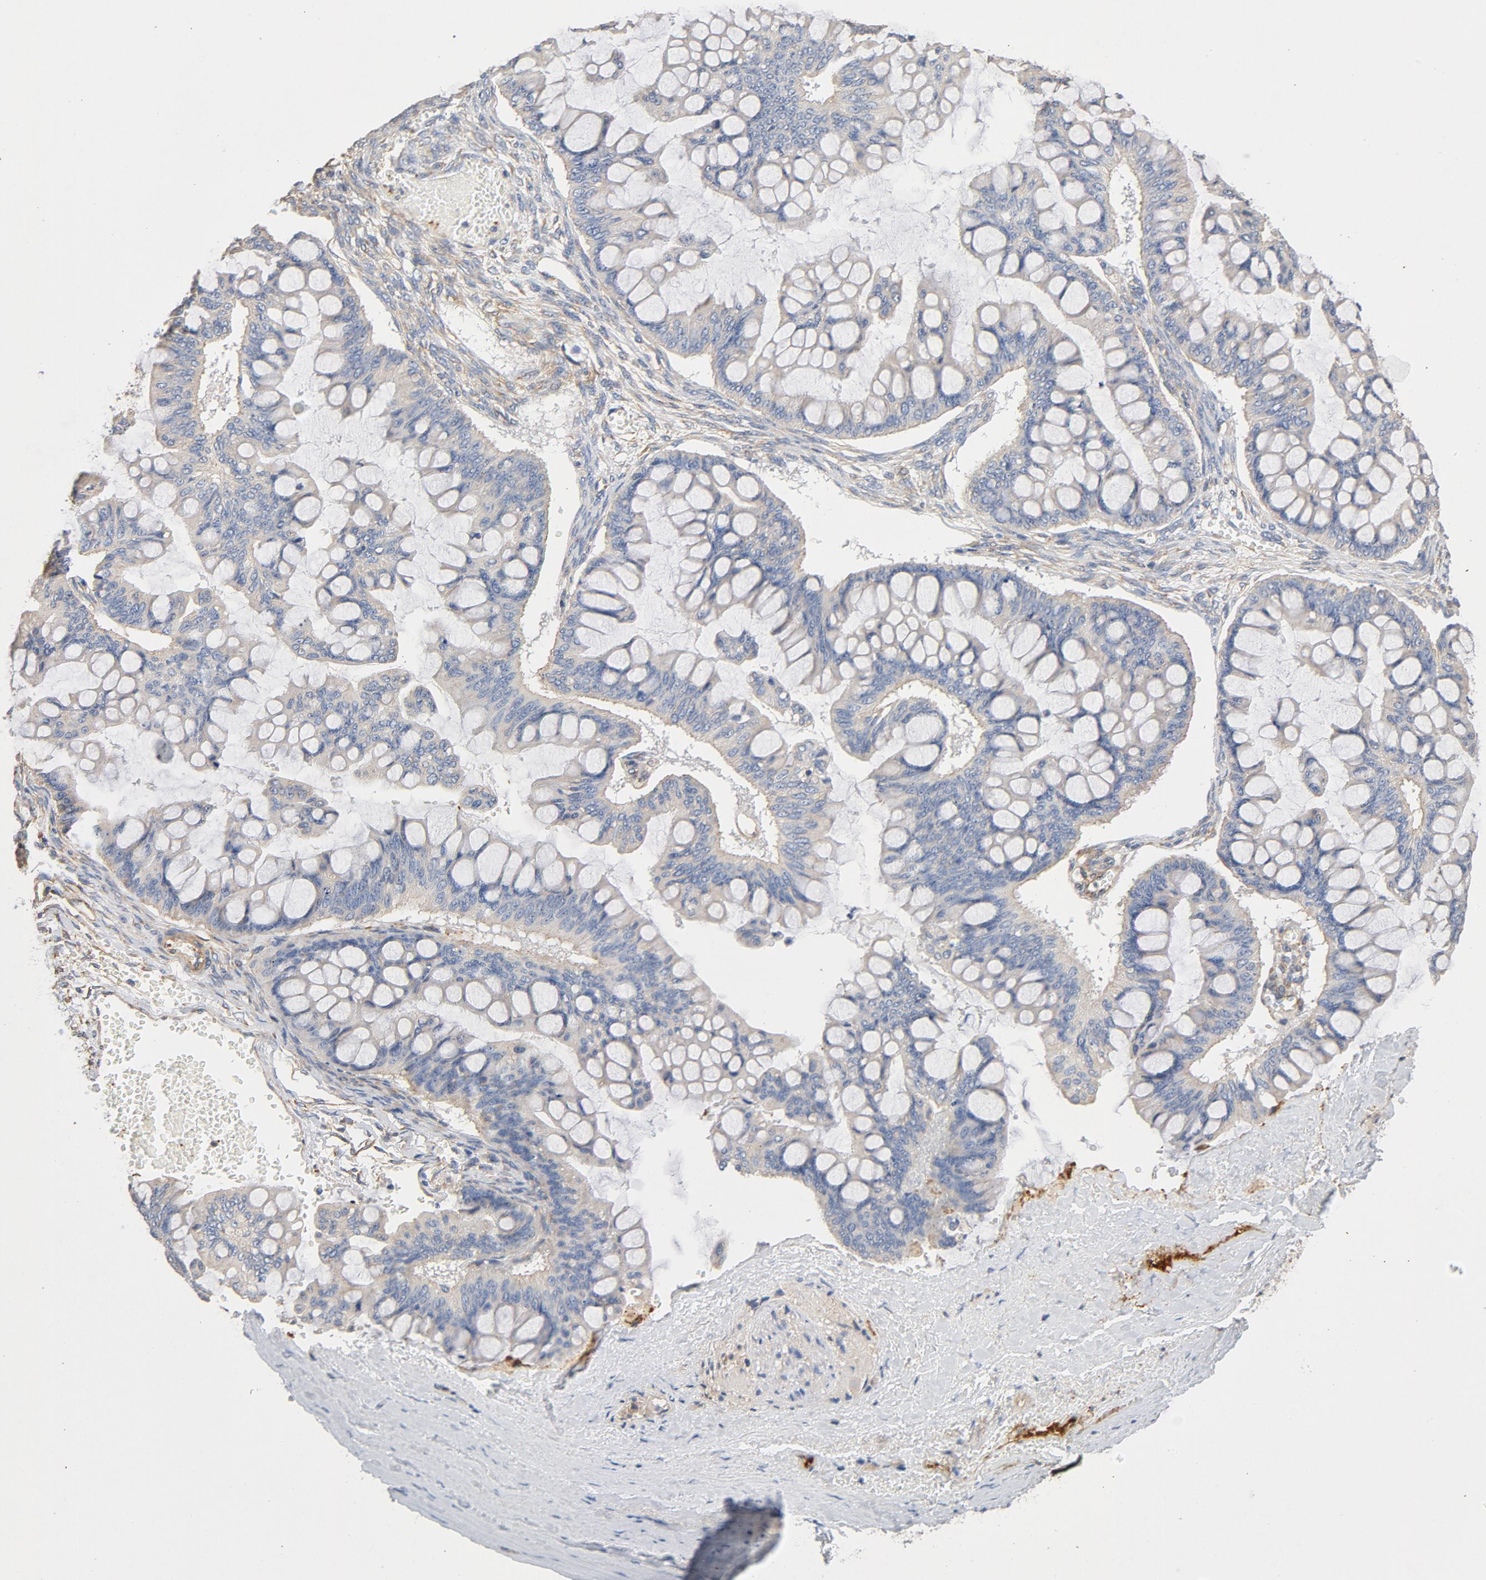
{"staining": {"intensity": "negative", "quantity": "none", "location": "none"}, "tissue": "ovarian cancer", "cell_type": "Tumor cells", "image_type": "cancer", "snomed": [{"axis": "morphology", "description": "Cystadenocarcinoma, mucinous, NOS"}, {"axis": "topography", "description": "Ovary"}], "caption": "This is a micrograph of immunohistochemistry staining of ovarian mucinous cystadenocarcinoma, which shows no staining in tumor cells.", "gene": "ILK", "patient": {"sex": "female", "age": 73}}